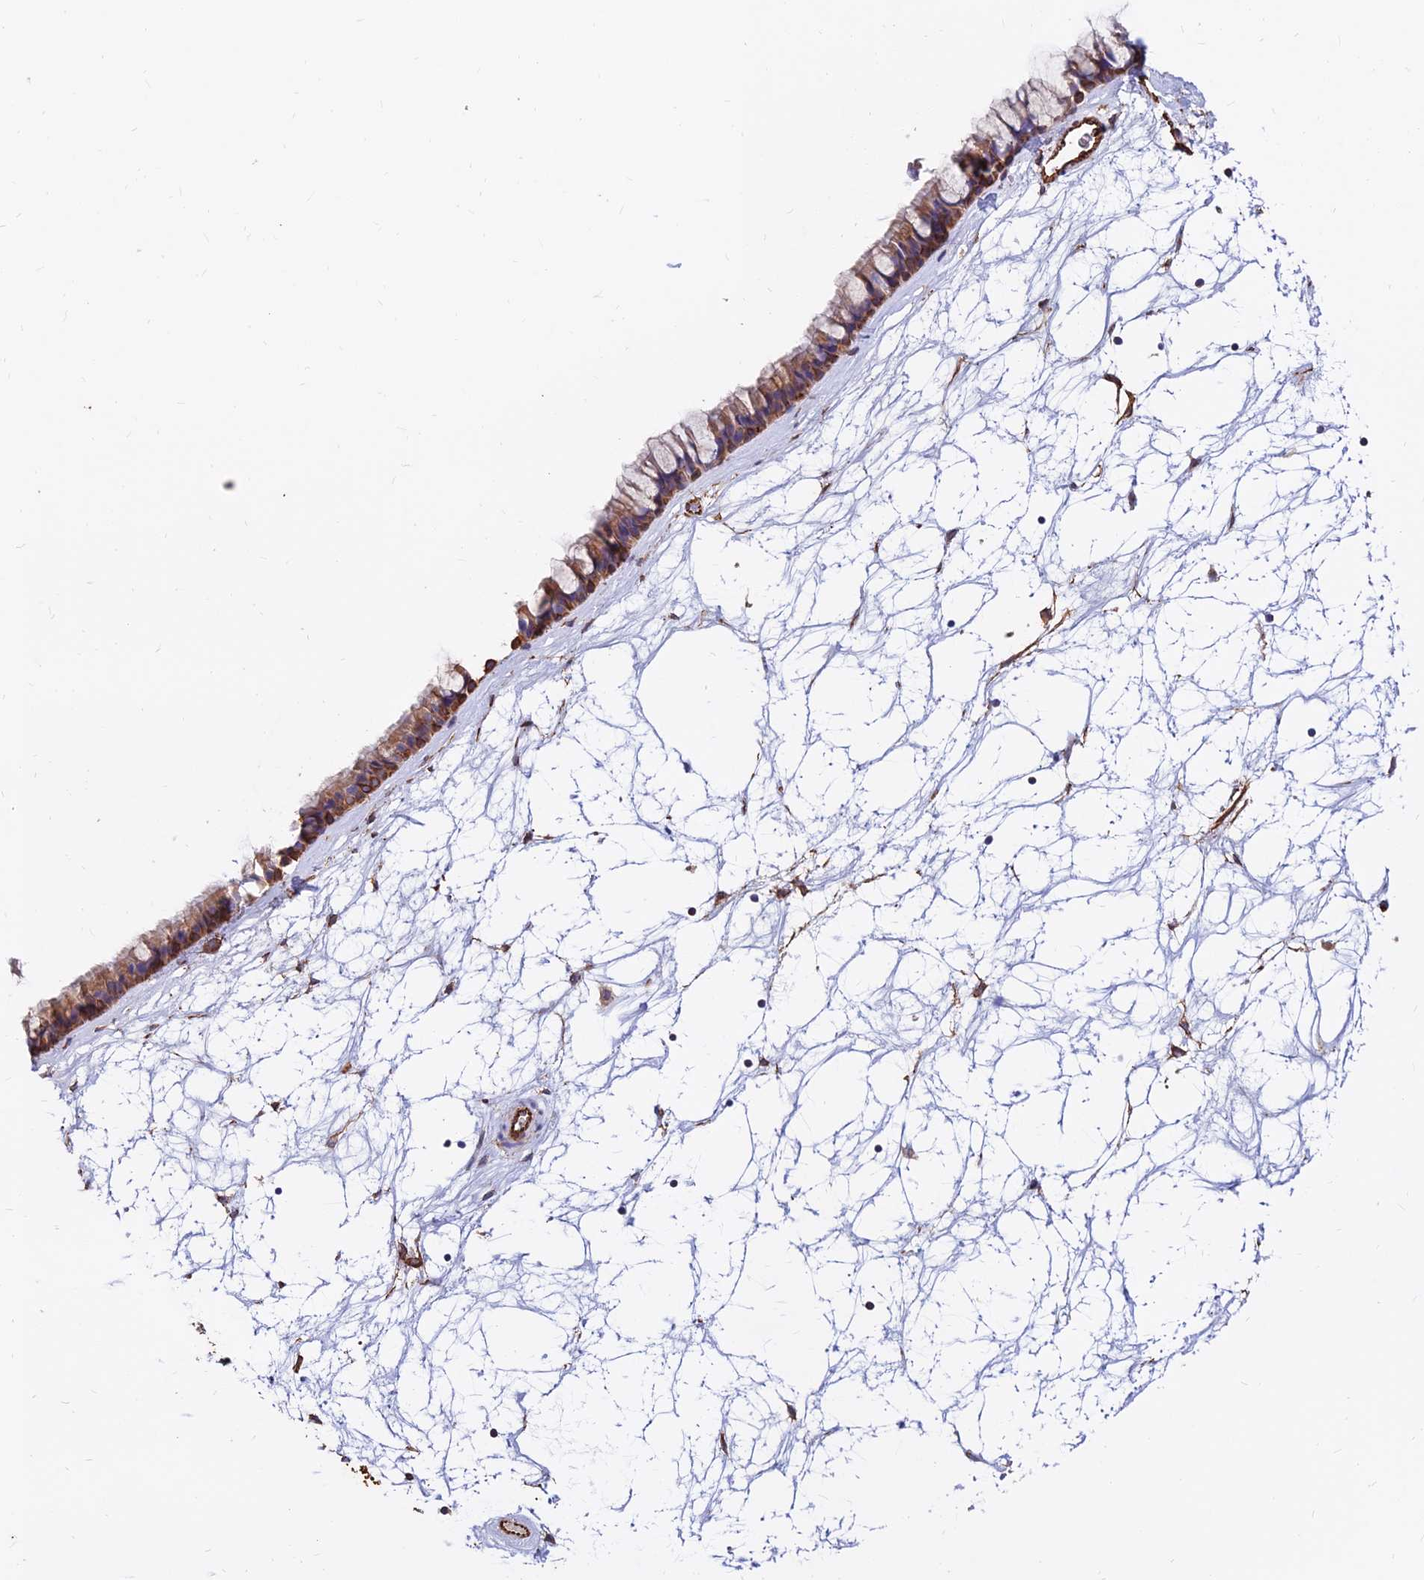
{"staining": {"intensity": "moderate", "quantity": ">75%", "location": "cytoplasmic/membranous"}, "tissue": "nasopharynx", "cell_type": "Respiratory epithelial cells", "image_type": "normal", "snomed": [{"axis": "morphology", "description": "Normal tissue, NOS"}, {"axis": "topography", "description": "Nasopharynx"}], "caption": "A high-resolution image shows immunohistochemistry staining of unremarkable nasopharynx, which demonstrates moderate cytoplasmic/membranous expression in about >75% of respiratory epithelial cells. The staining was performed using DAB, with brown indicating positive protein expression. Nuclei are stained blue with hematoxylin.", "gene": "CDK18", "patient": {"sex": "male", "age": 64}}